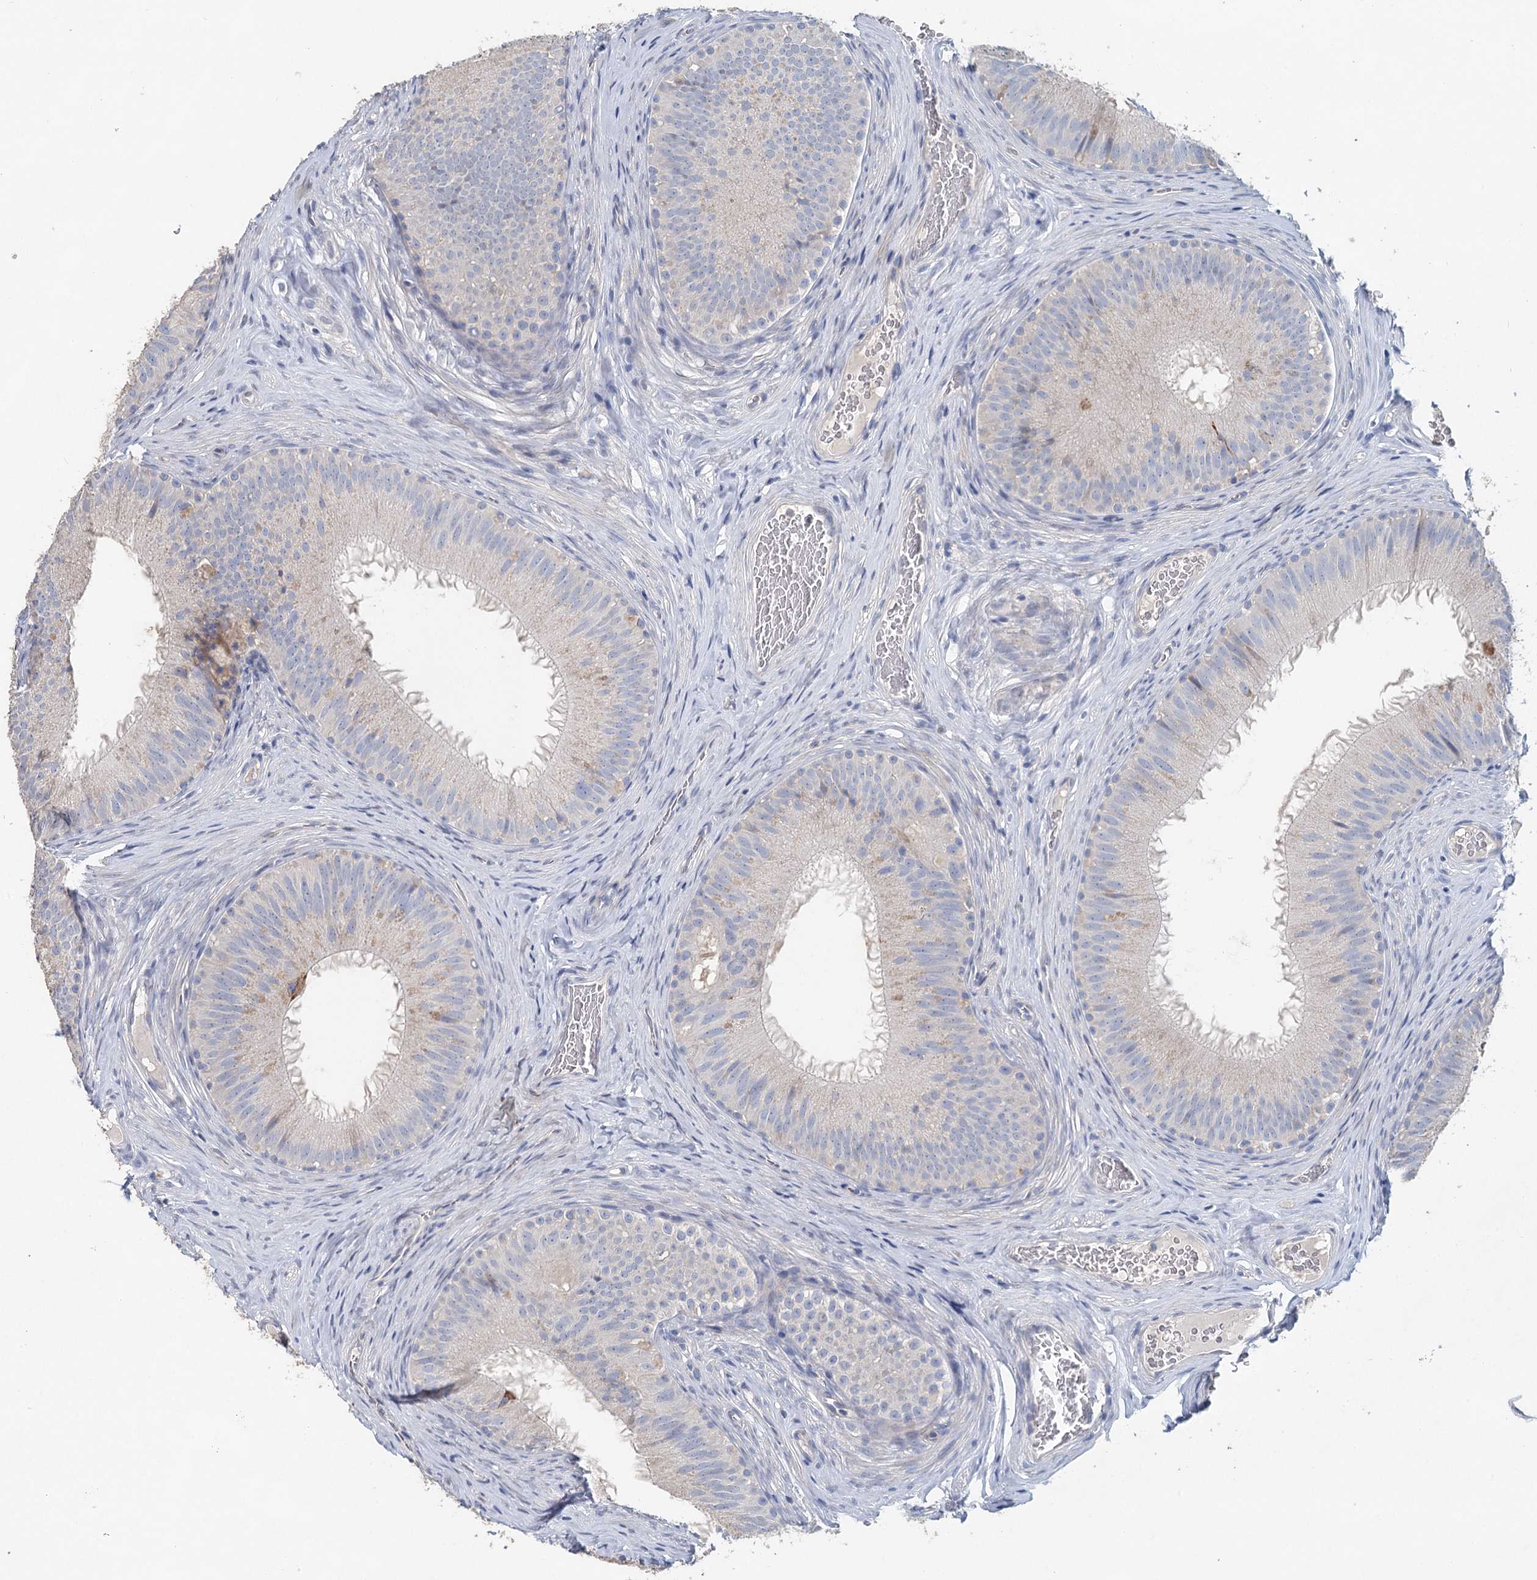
{"staining": {"intensity": "negative", "quantity": "none", "location": "none"}, "tissue": "epididymis", "cell_type": "Glandular cells", "image_type": "normal", "snomed": [{"axis": "morphology", "description": "Normal tissue, NOS"}, {"axis": "topography", "description": "Epididymis"}], "caption": "Epididymis stained for a protein using immunohistochemistry (IHC) demonstrates no staining glandular cells.", "gene": "MYL6B", "patient": {"sex": "male", "age": 34}}